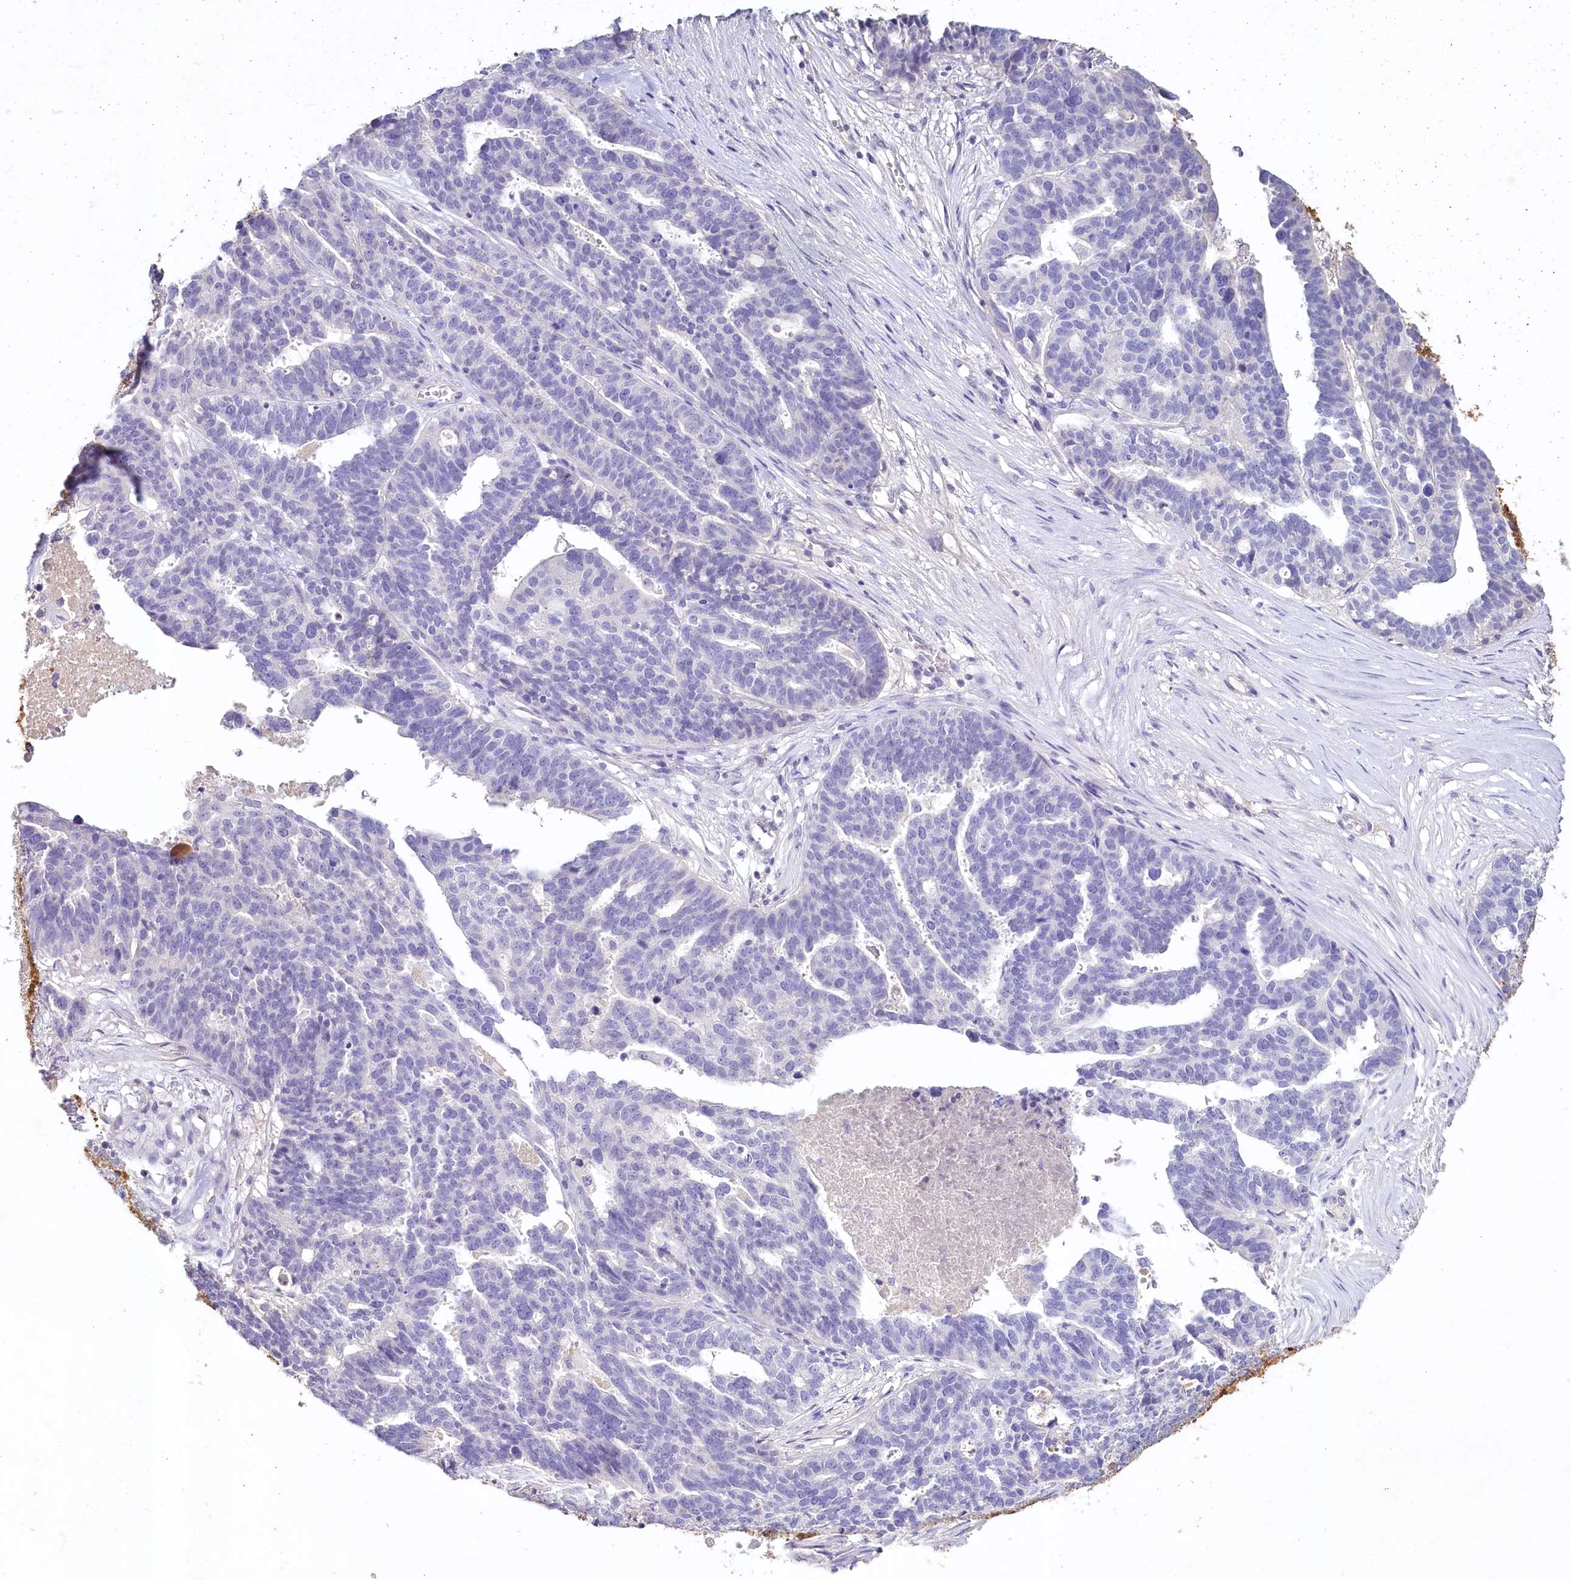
{"staining": {"intensity": "negative", "quantity": "none", "location": "none"}, "tissue": "ovarian cancer", "cell_type": "Tumor cells", "image_type": "cancer", "snomed": [{"axis": "morphology", "description": "Cystadenocarcinoma, serous, NOS"}, {"axis": "topography", "description": "Ovary"}], "caption": "The immunohistochemistry micrograph has no significant positivity in tumor cells of ovarian cancer (serous cystadenocarcinoma) tissue. The staining is performed using DAB brown chromogen with nuclei counter-stained in using hematoxylin.", "gene": "HPD", "patient": {"sex": "female", "age": 59}}